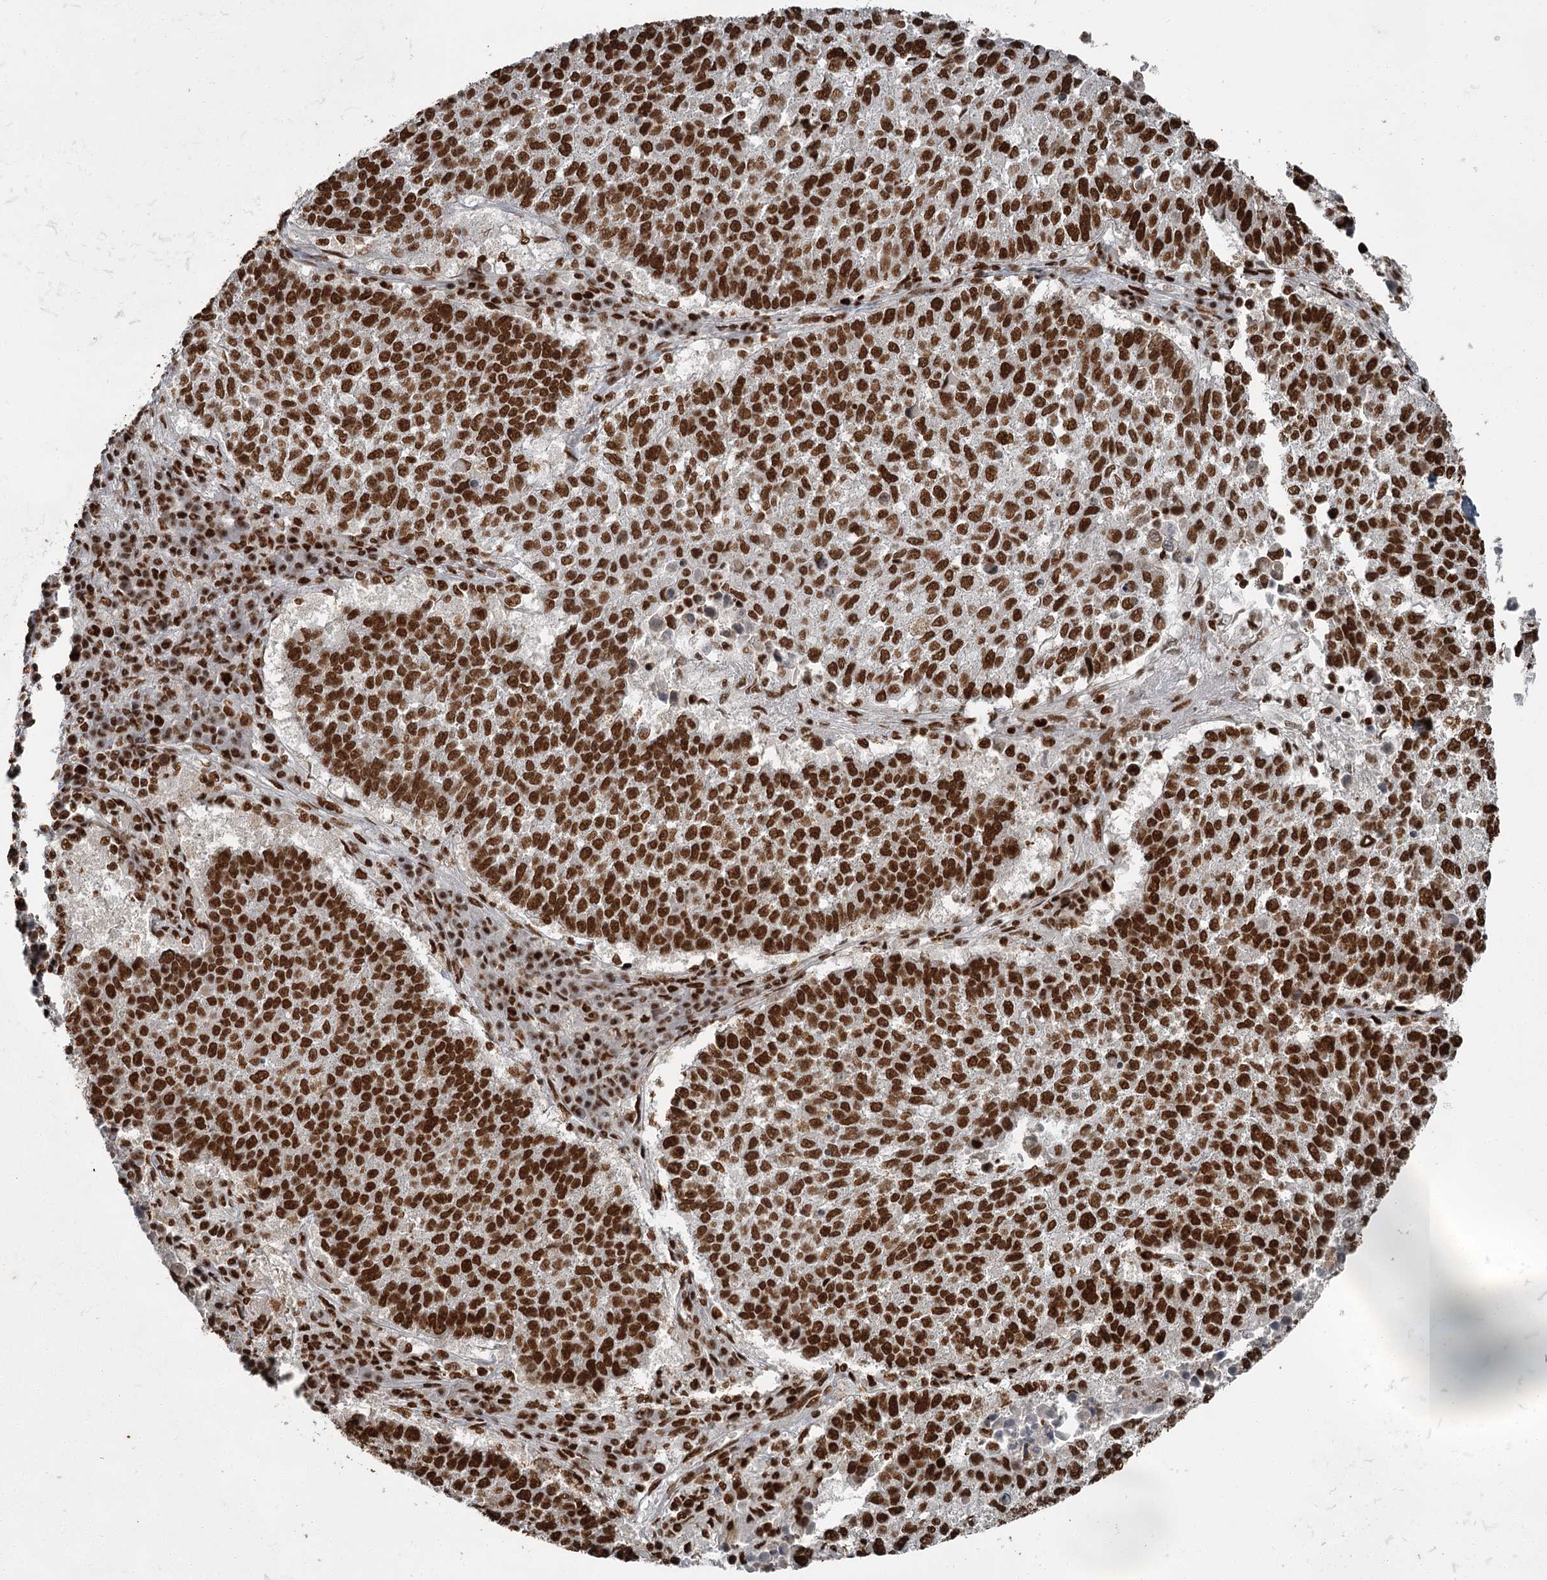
{"staining": {"intensity": "strong", "quantity": ">75%", "location": "nuclear"}, "tissue": "lung cancer", "cell_type": "Tumor cells", "image_type": "cancer", "snomed": [{"axis": "morphology", "description": "Squamous cell carcinoma, NOS"}, {"axis": "topography", "description": "Lung"}], "caption": "An immunohistochemistry (IHC) image of tumor tissue is shown. Protein staining in brown shows strong nuclear positivity in lung squamous cell carcinoma within tumor cells. (brown staining indicates protein expression, while blue staining denotes nuclei).", "gene": "RBBP7", "patient": {"sex": "male", "age": 73}}